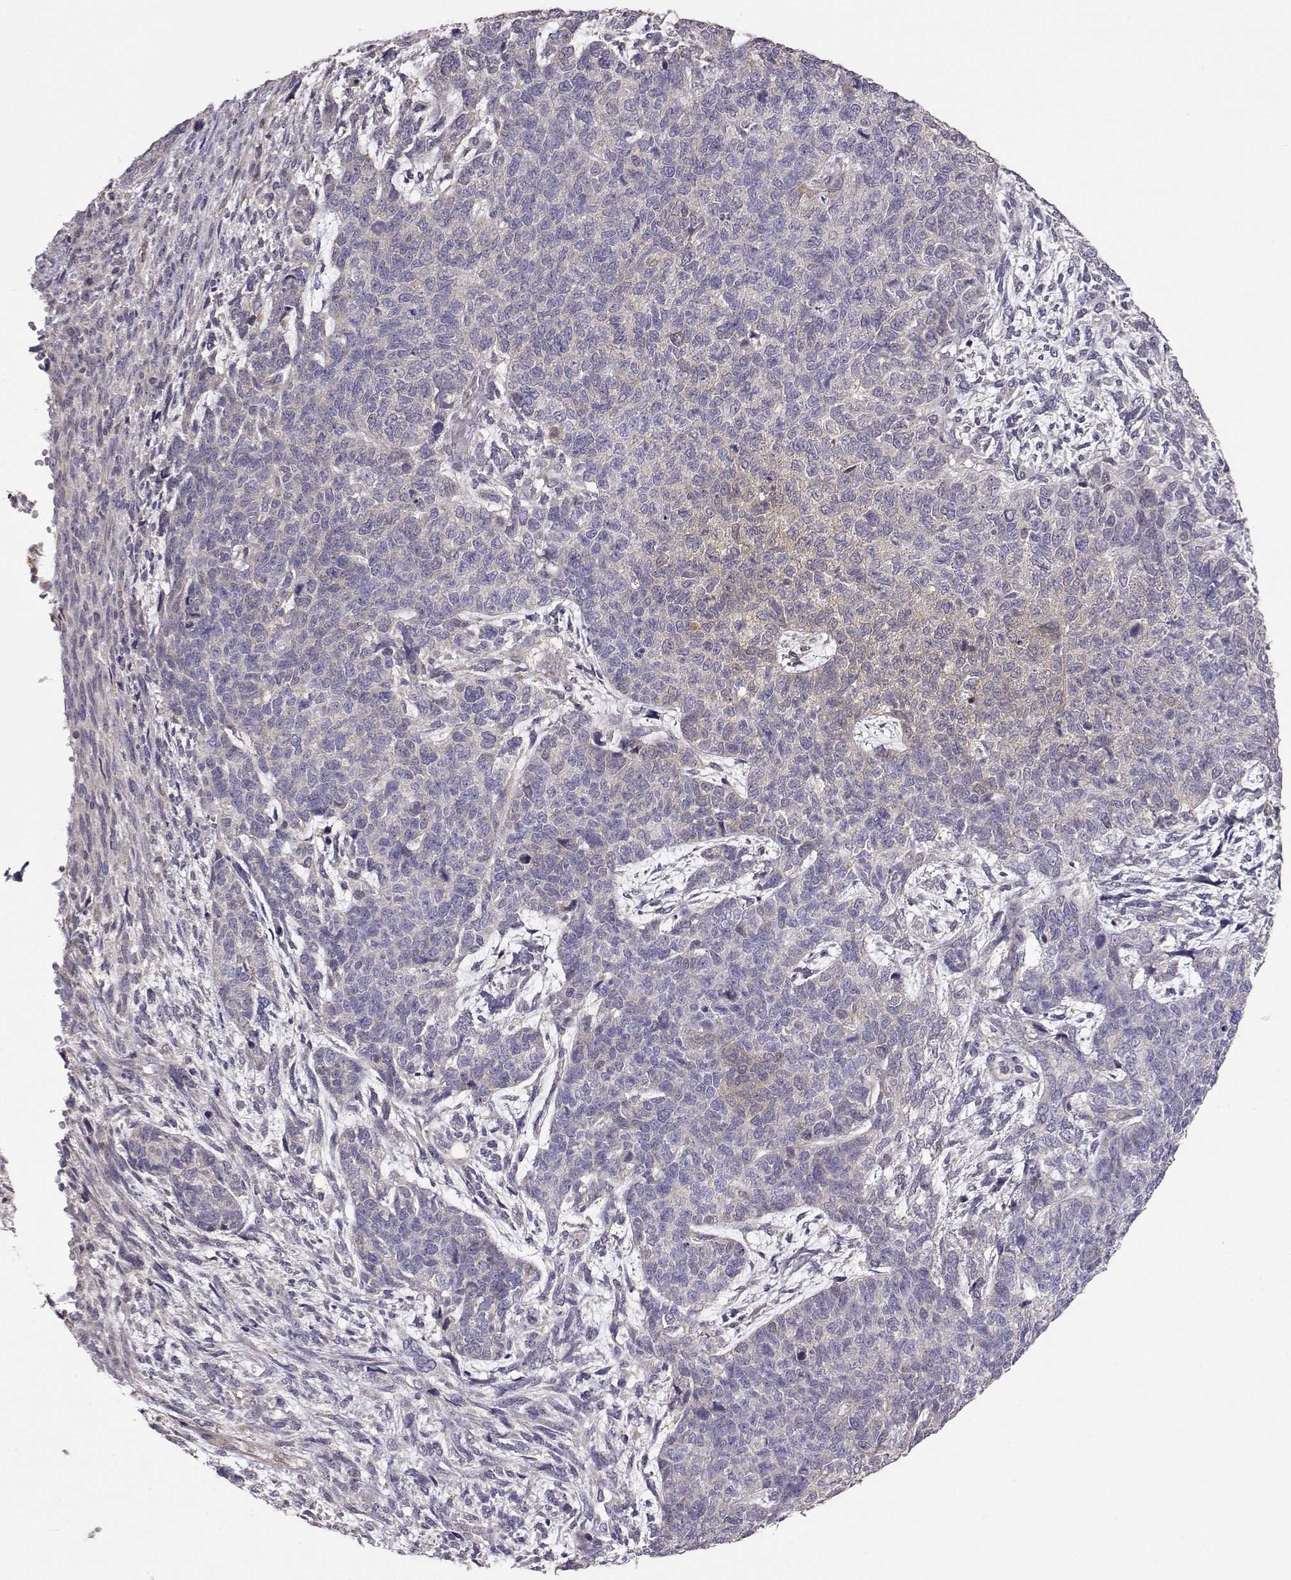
{"staining": {"intensity": "weak", "quantity": "<25%", "location": "cytoplasmic/membranous"}, "tissue": "cervical cancer", "cell_type": "Tumor cells", "image_type": "cancer", "snomed": [{"axis": "morphology", "description": "Squamous cell carcinoma, NOS"}, {"axis": "topography", "description": "Cervix"}], "caption": "High power microscopy micrograph of an immunohistochemistry micrograph of cervical cancer, revealing no significant expression in tumor cells.", "gene": "NCAM2", "patient": {"sex": "female", "age": 63}}